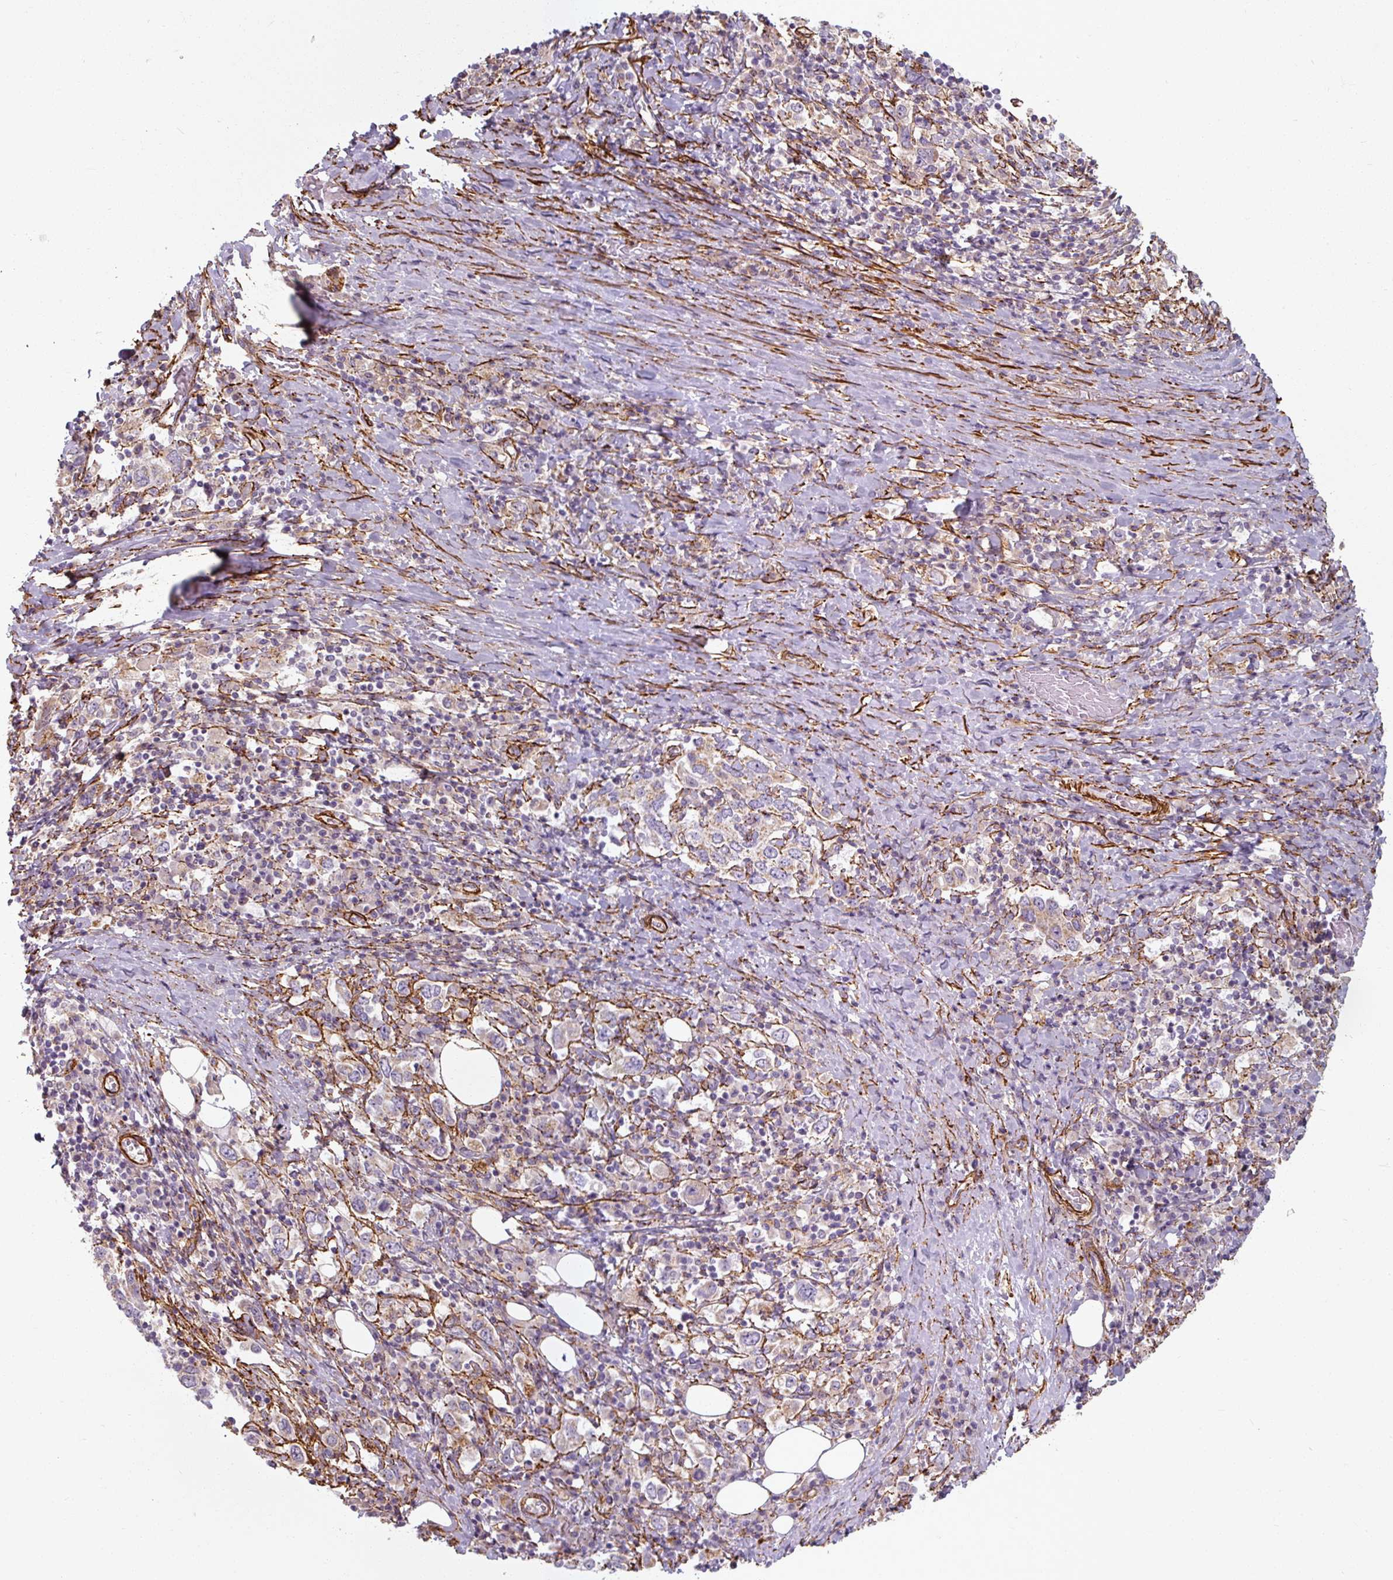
{"staining": {"intensity": "negative", "quantity": "none", "location": "none"}, "tissue": "stomach cancer", "cell_type": "Tumor cells", "image_type": "cancer", "snomed": [{"axis": "morphology", "description": "Adenocarcinoma, NOS"}, {"axis": "topography", "description": "Stomach, upper"}, {"axis": "topography", "description": "Stomach"}], "caption": "An immunohistochemistry image of stomach cancer (adenocarcinoma) is shown. There is no staining in tumor cells of stomach cancer (adenocarcinoma). Brightfield microscopy of immunohistochemistry (IHC) stained with DAB (brown) and hematoxylin (blue), captured at high magnification.", "gene": "MRPS5", "patient": {"sex": "male", "age": 62}}